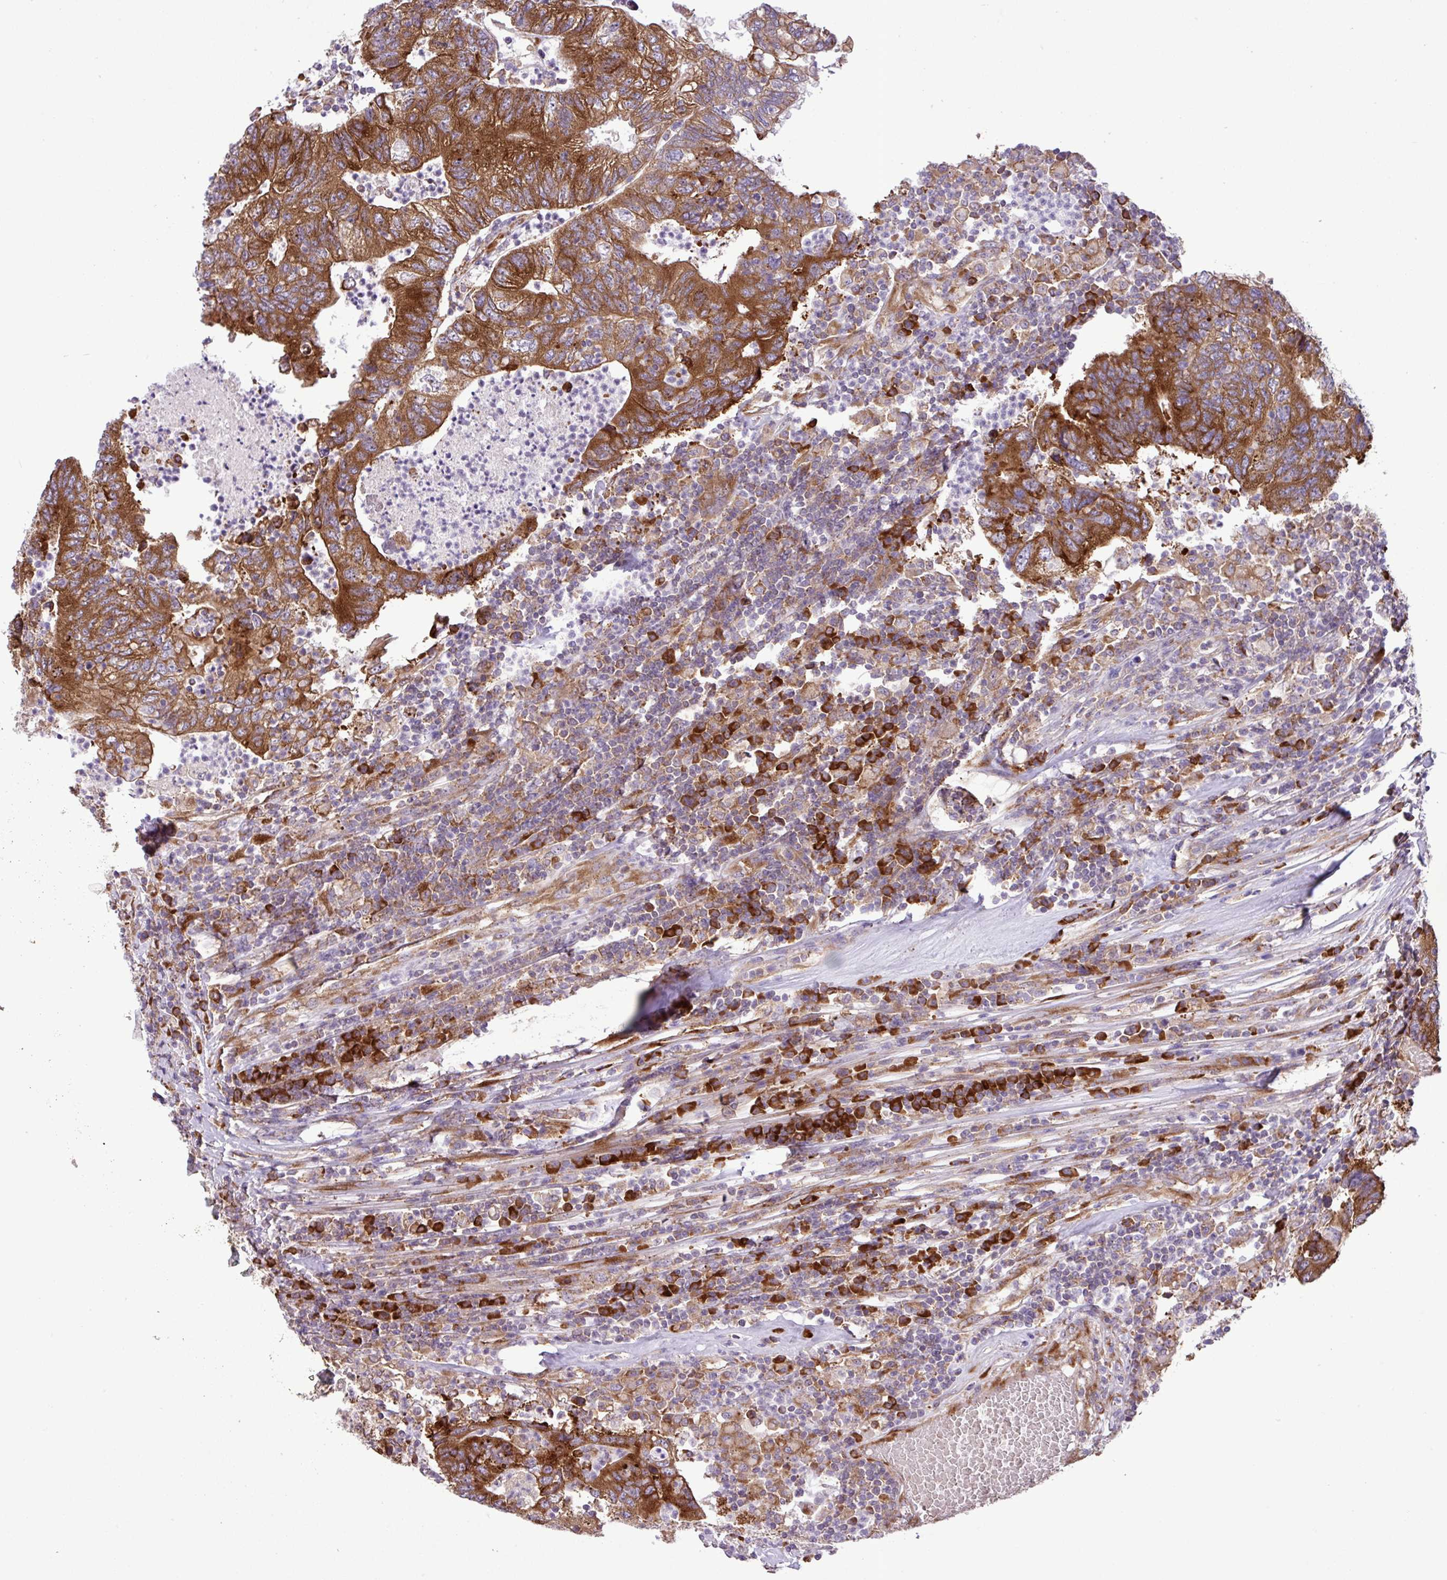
{"staining": {"intensity": "strong", "quantity": ">75%", "location": "cytoplasmic/membranous"}, "tissue": "colorectal cancer", "cell_type": "Tumor cells", "image_type": "cancer", "snomed": [{"axis": "morphology", "description": "Adenocarcinoma, NOS"}, {"axis": "topography", "description": "Colon"}], "caption": "Tumor cells show high levels of strong cytoplasmic/membranous expression in about >75% of cells in colorectal cancer (adenocarcinoma).", "gene": "RPL13", "patient": {"sex": "female", "age": 48}}